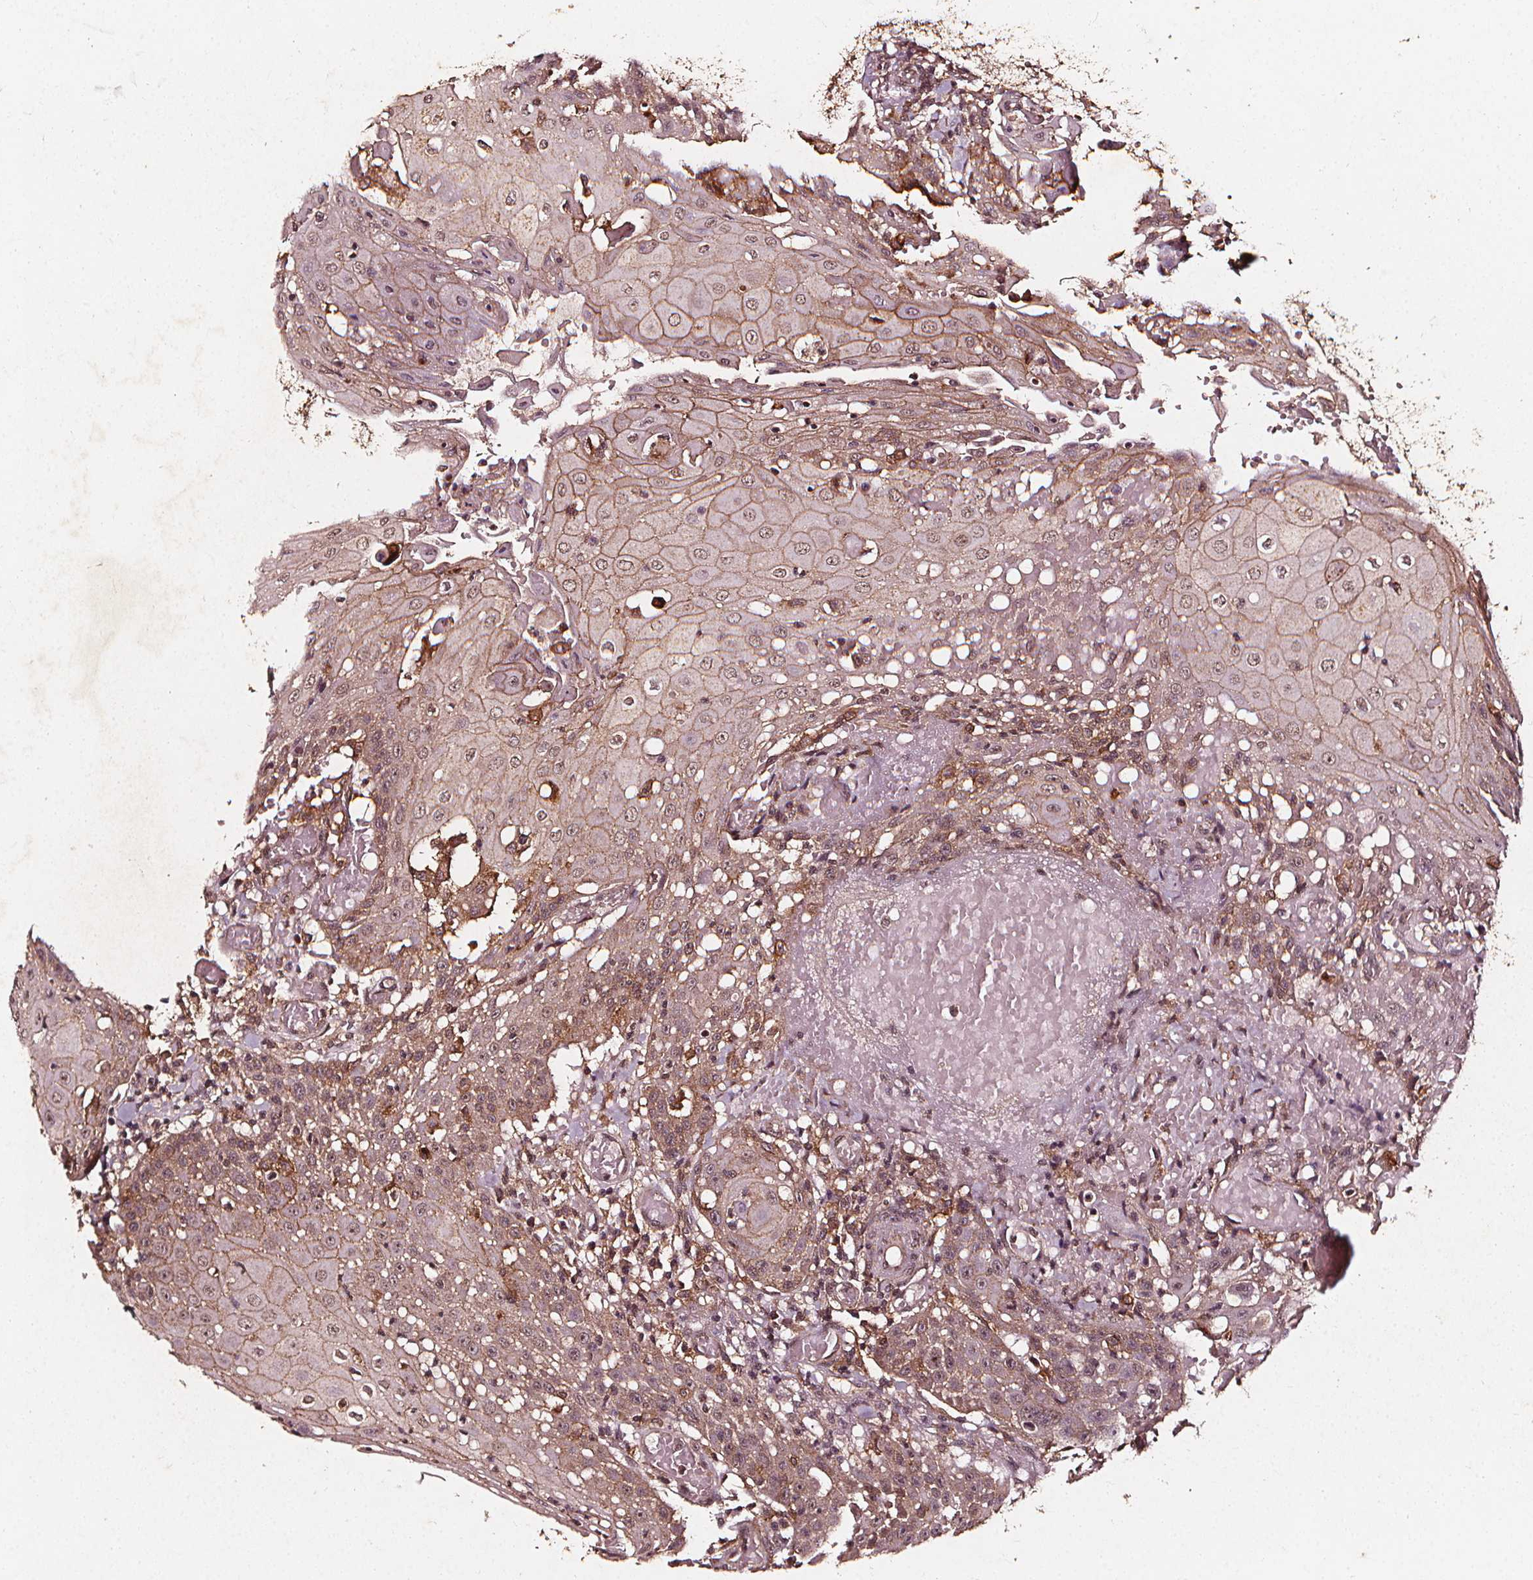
{"staining": {"intensity": "weak", "quantity": ">75%", "location": "cytoplasmic/membranous,nuclear"}, "tissue": "head and neck cancer", "cell_type": "Tumor cells", "image_type": "cancer", "snomed": [{"axis": "morphology", "description": "Normal tissue, NOS"}, {"axis": "morphology", "description": "Squamous cell carcinoma, NOS"}, {"axis": "topography", "description": "Oral tissue"}, {"axis": "topography", "description": "Head-Neck"}], "caption": "Weak cytoplasmic/membranous and nuclear positivity for a protein is present in approximately >75% of tumor cells of head and neck cancer (squamous cell carcinoma) using immunohistochemistry (IHC).", "gene": "ABCA1", "patient": {"sex": "female", "age": 55}}